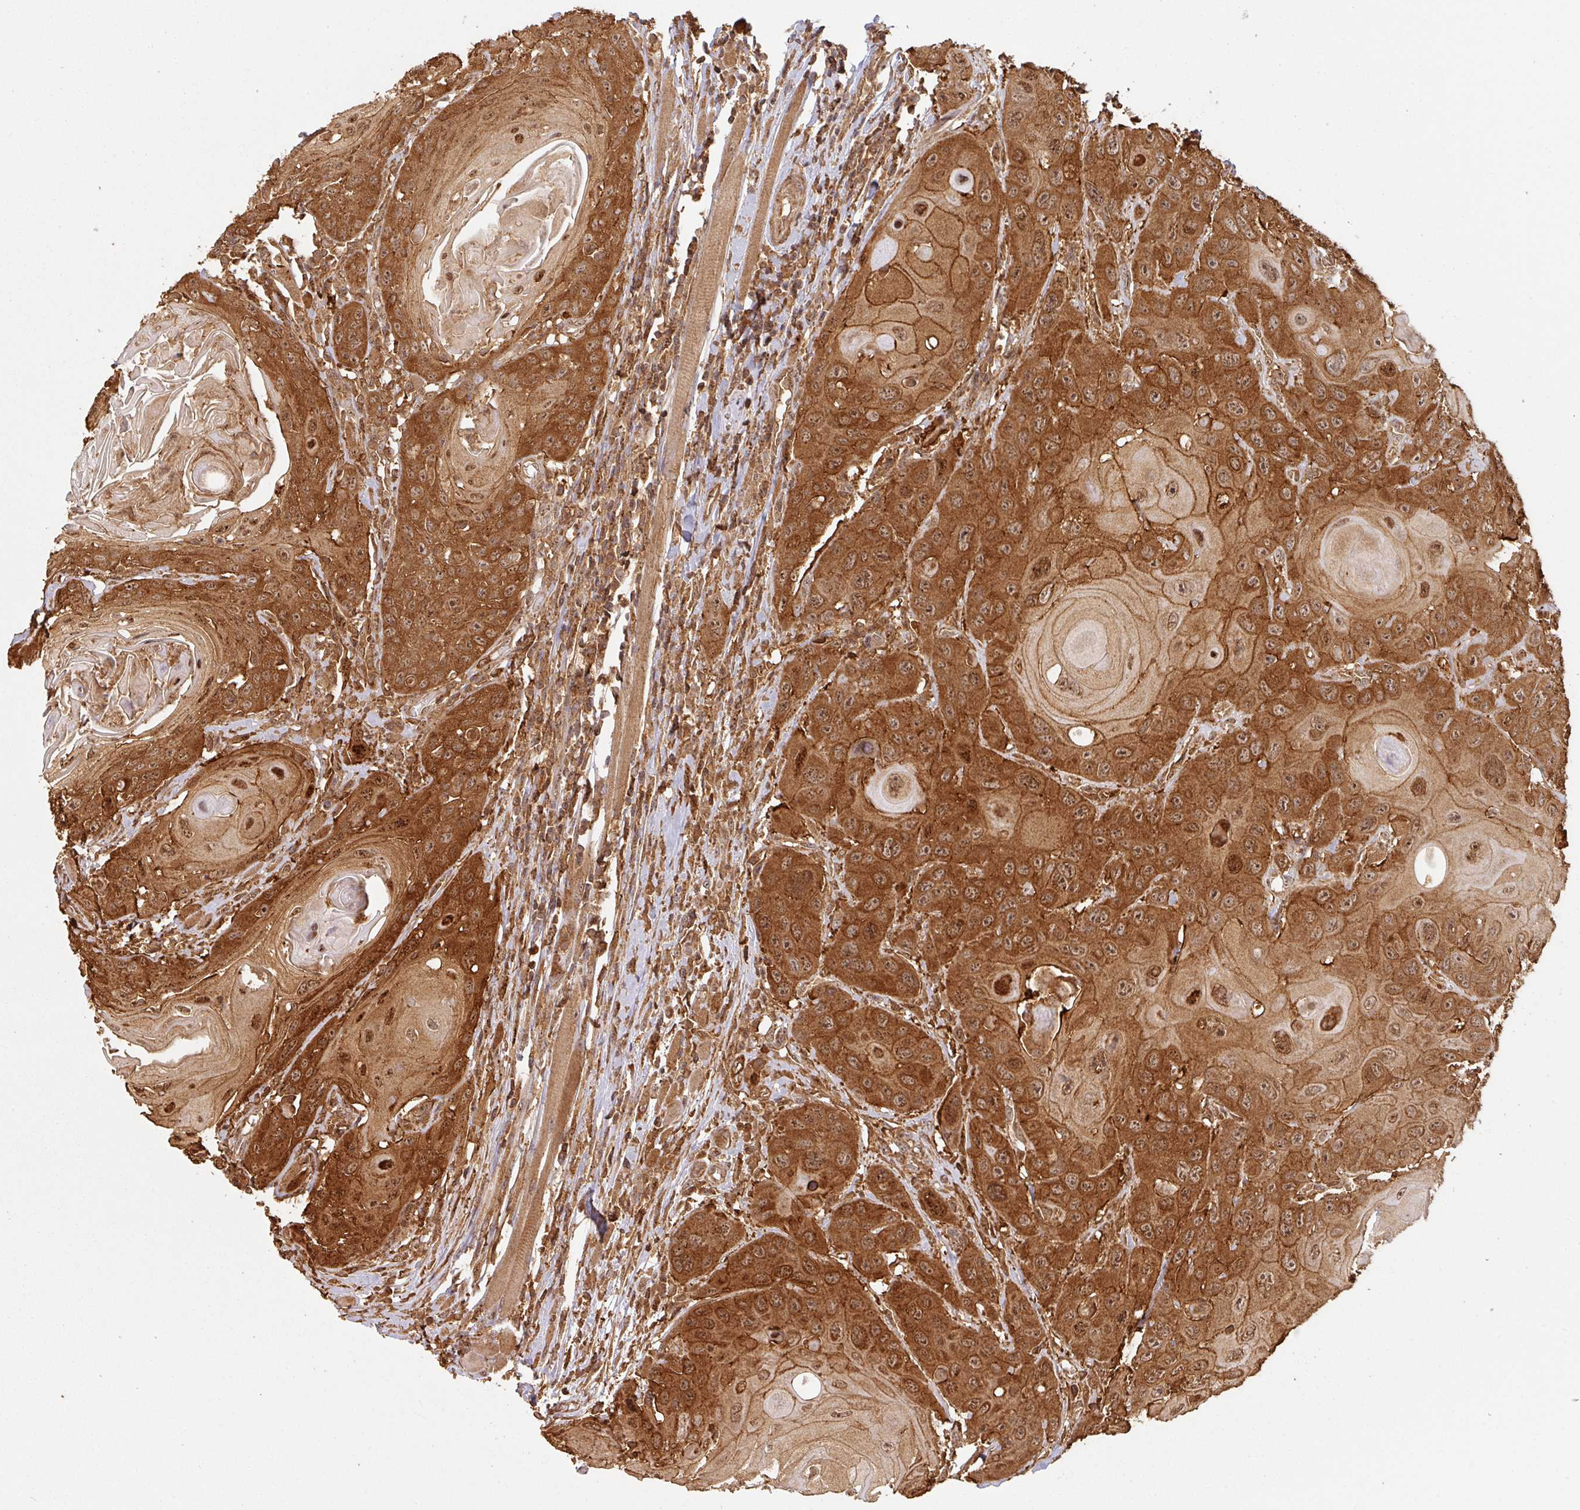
{"staining": {"intensity": "strong", "quantity": ">75%", "location": "cytoplasmic/membranous,nuclear"}, "tissue": "head and neck cancer", "cell_type": "Tumor cells", "image_type": "cancer", "snomed": [{"axis": "morphology", "description": "Squamous cell carcinoma, NOS"}, {"axis": "topography", "description": "Head-Neck"}], "caption": "Head and neck cancer was stained to show a protein in brown. There is high levels of strong cytoplasmic/membranous and nuclear staining in about >75% of tumor cells.", "gene": "ZNF322", "patient": {"sex": "female", "age": 59}}